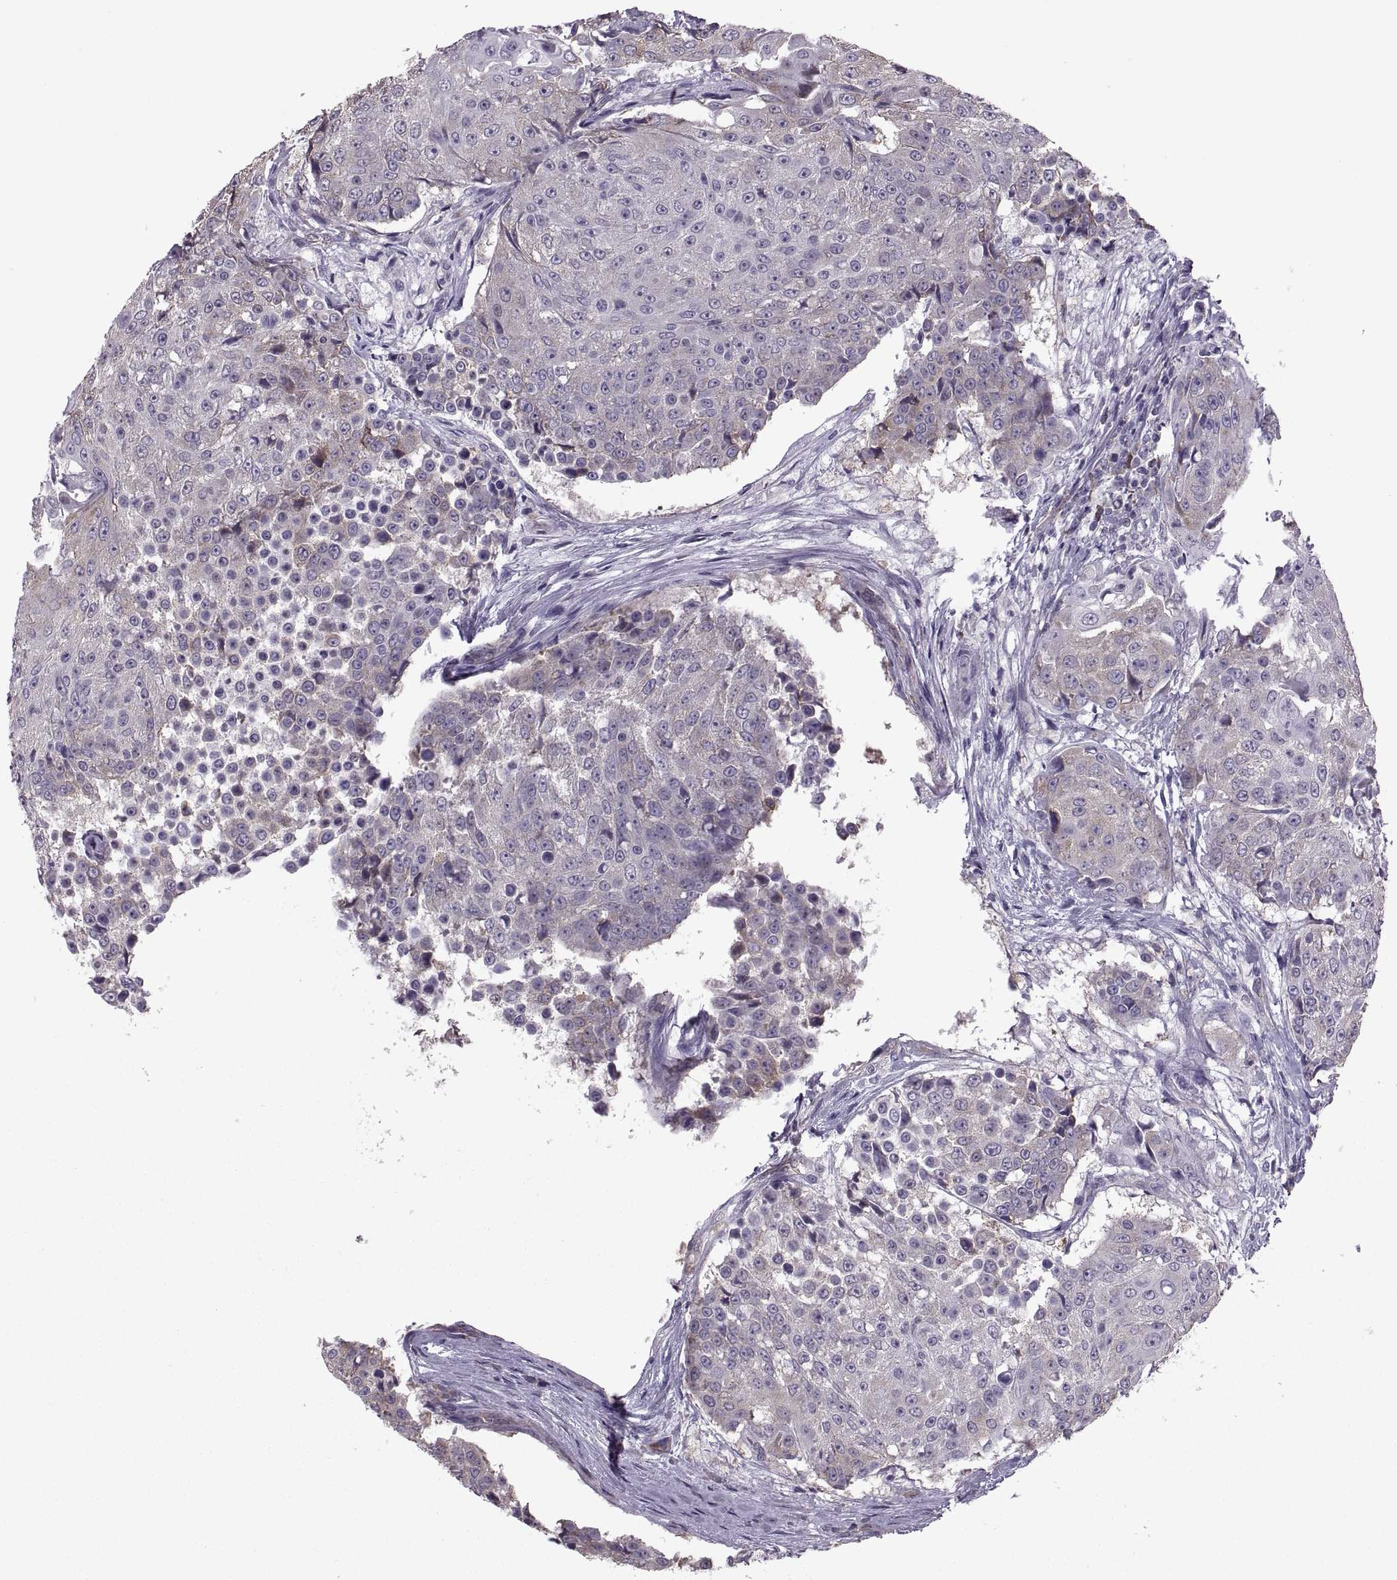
{"staining": {"intensity": "weak", "quantity": "25%-75%", "location": "cytoplasmic/membranous"}, "tissue": "urothelial cancer", "cell_type": "Tumor cells", "image_type": "cancer", "snomed": [{"axis": "morphology", "description": "Urothelial carcinoma, High grade"}, {"axis": "topography", "description": "Urinary bladder"}], "caption": "Protein analysis of urothelial carcinoma (high-grade) tissue displays weak cytoplasmic/membranous staining in approximately 25%-75% of tumor cells.", "gene": "PABPC1", "patient": {"sex": "female", "age": 63}}